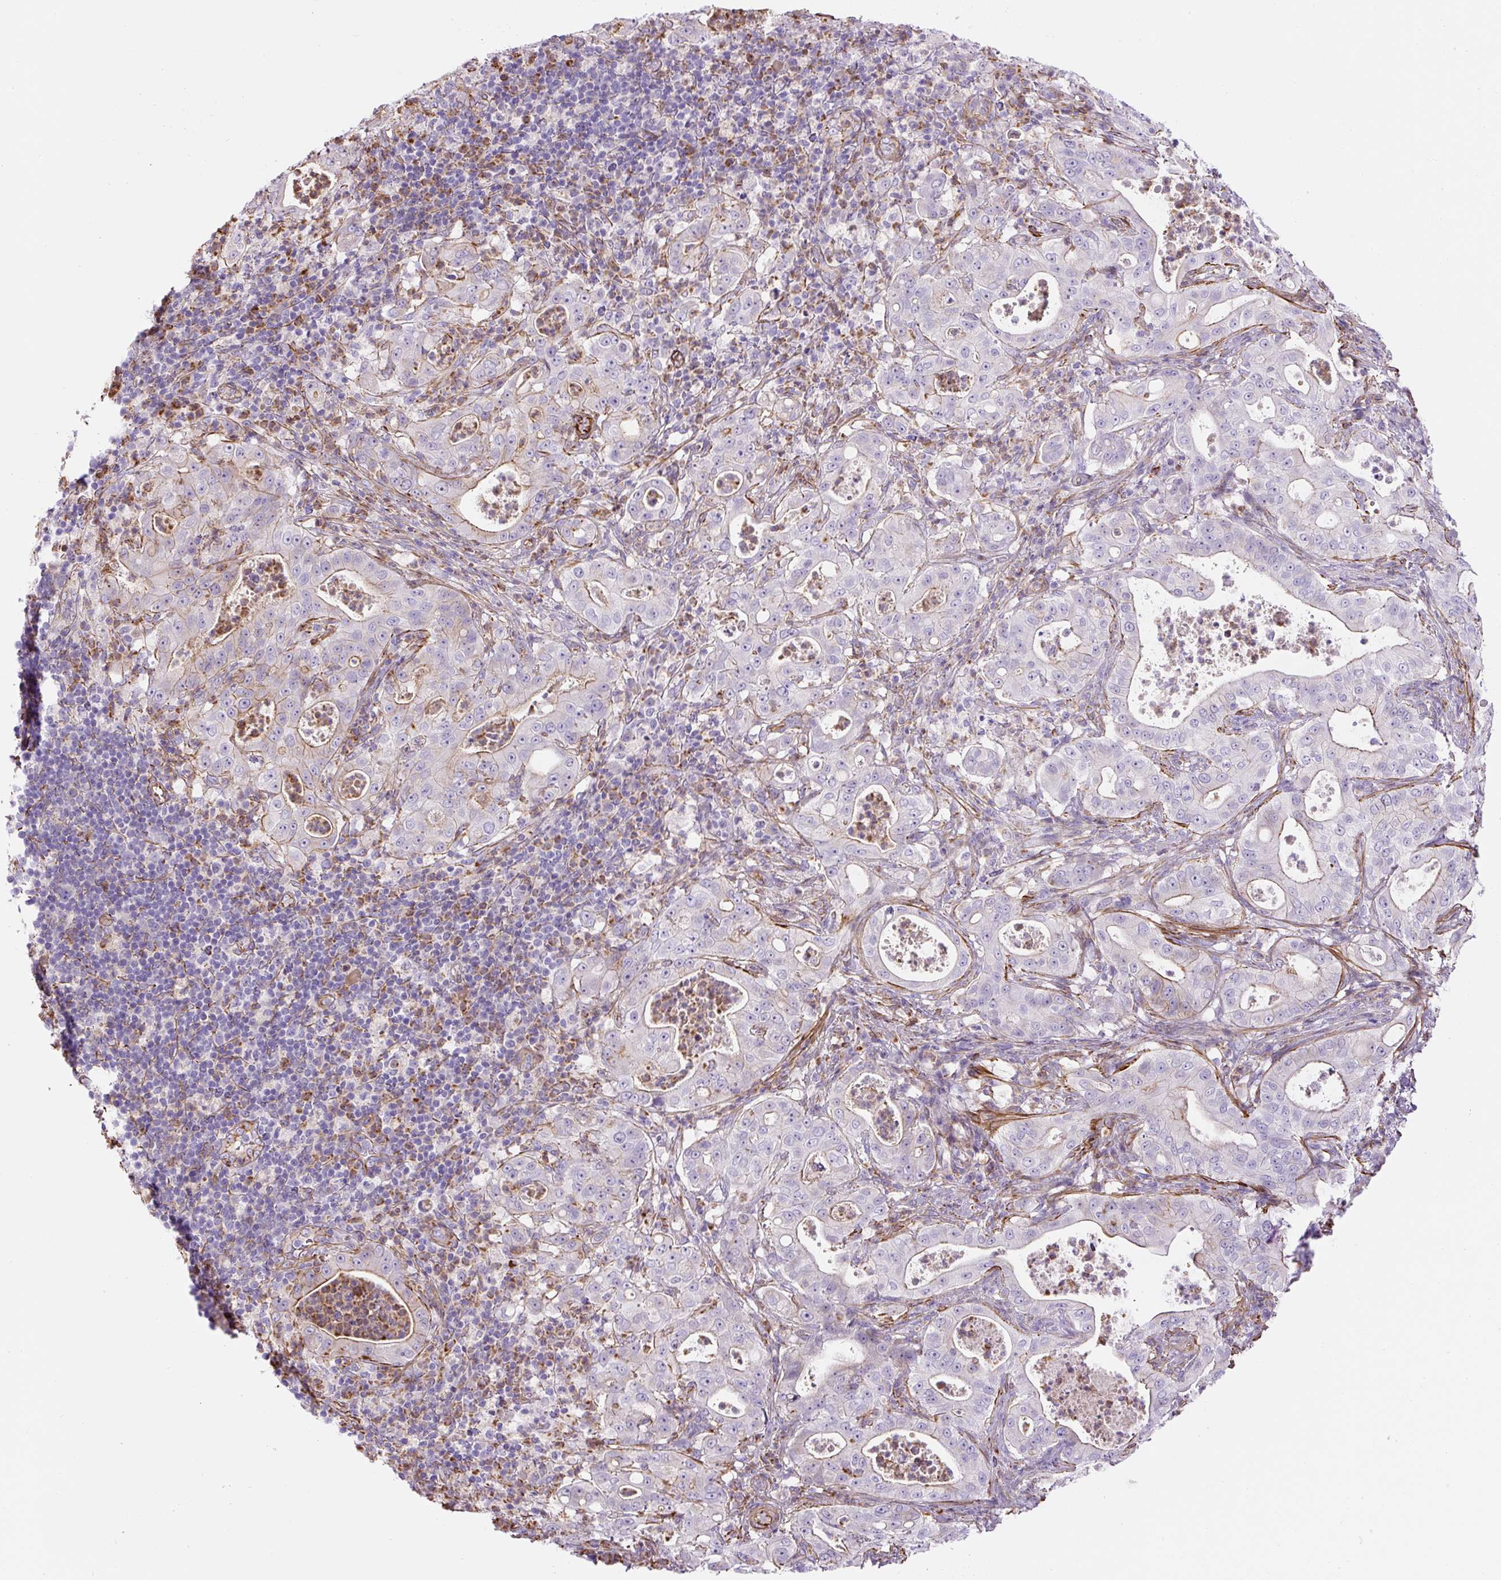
{"staining": {"intensity": "moderate", "quantity": "<25%", "location": "cytoplasmic/membranous"}, "tissue": "pancreatic cancer", "cell_type": "Tumor cells", "image_type": "cancer", "snomed": [{"axis": "morphology", "description": "Adenocarcinoma, NOS"}, {"axis": "topography", "description": "Pancreas"}], "caption": "Immunohistochemical staining of human adenocarcinoma (pancreatic) shows low levels of moderate cytoplasmic/membranous protein expression in about <25% of tumor cells. The staining is performed using DAB brown chromogen to label protein expression. The nuclei are counter-stained blue using hematoxylin.", "gene": "B3GALT5", "patient": {"sex": "male", "age": 71}}